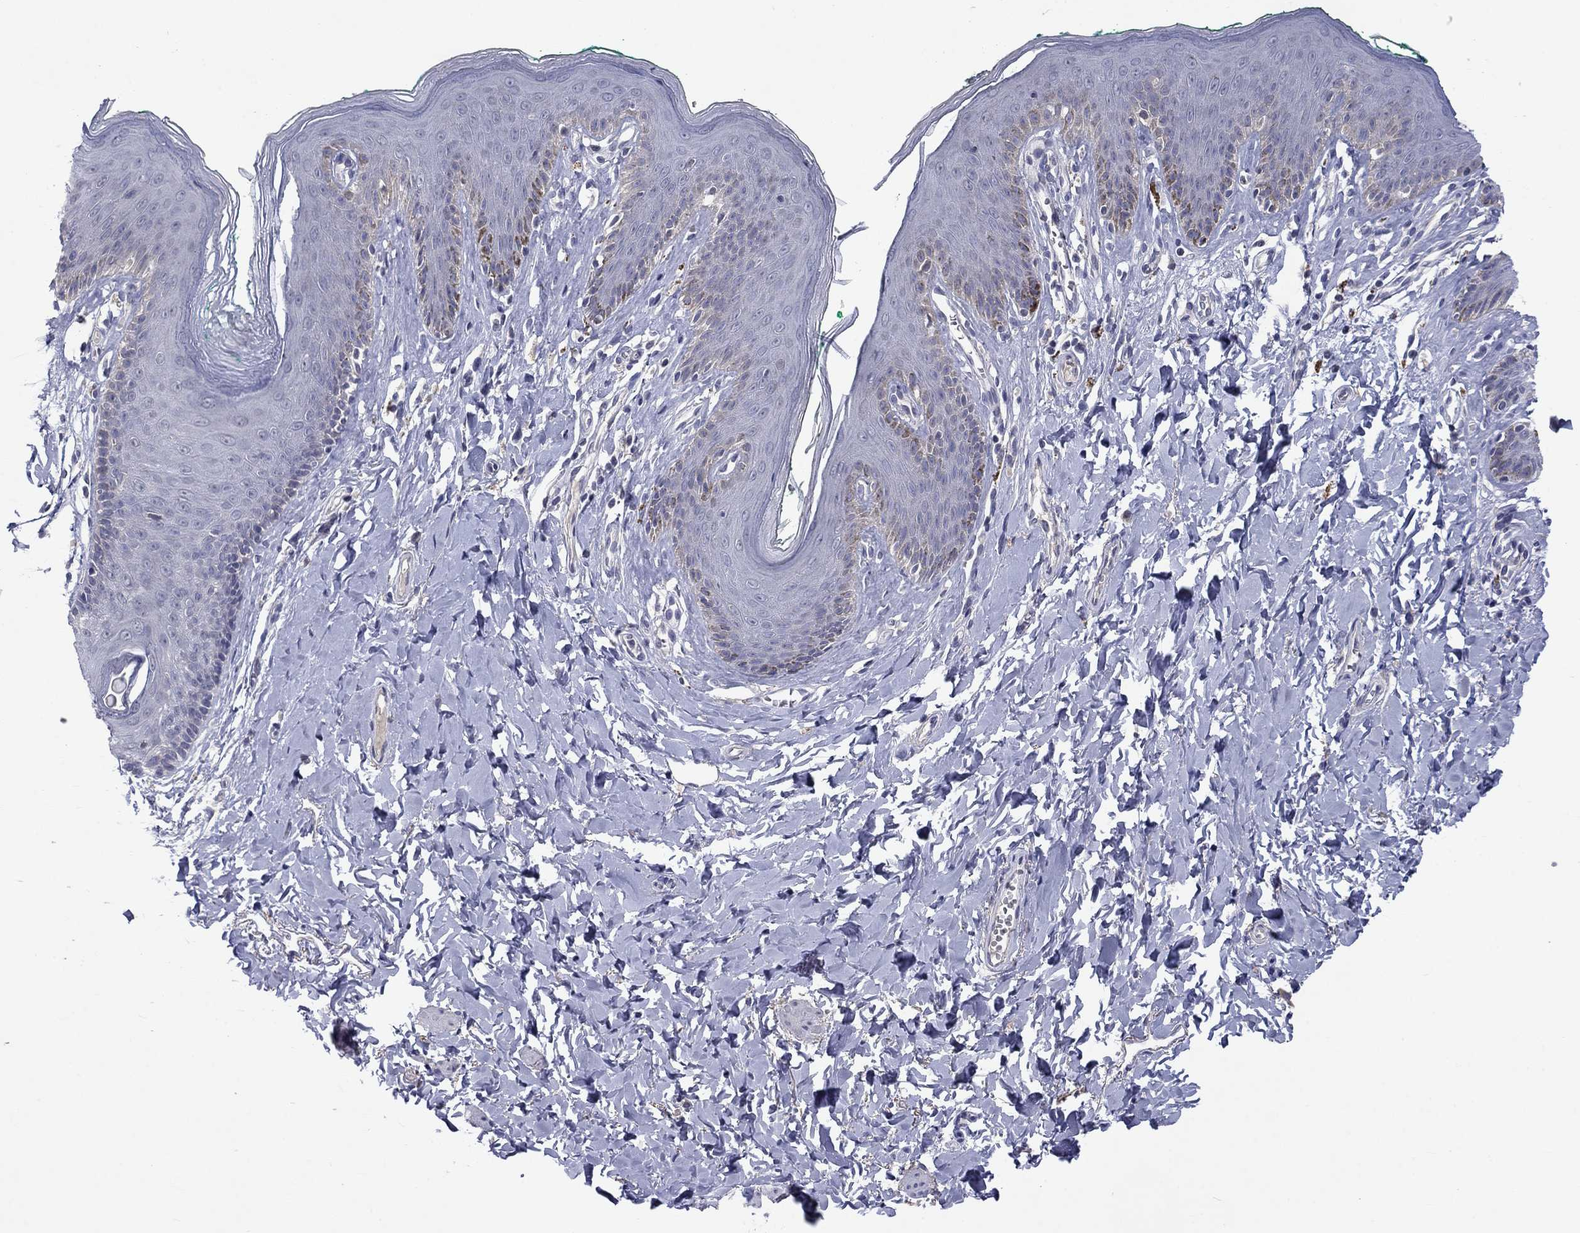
{"staining": {"intensity": "negative", "quantity": "none", "location": "none"}, "tissue": "skin", "cell_type": "Epidermal cells", "image_type": "normal", "snomed": [{"axis": "morphology", "description": "Normal tissue, NOS"}, {"axis": "topography", "description": "Vulva"}], "caption": "The micrograph displays no staining of epidermal cells in benign skin. (Brightfield microscopy of DAB IHC at high magnification).", "gene": "CACNA1A", "patient": {"sex": "female", "age": 66}}